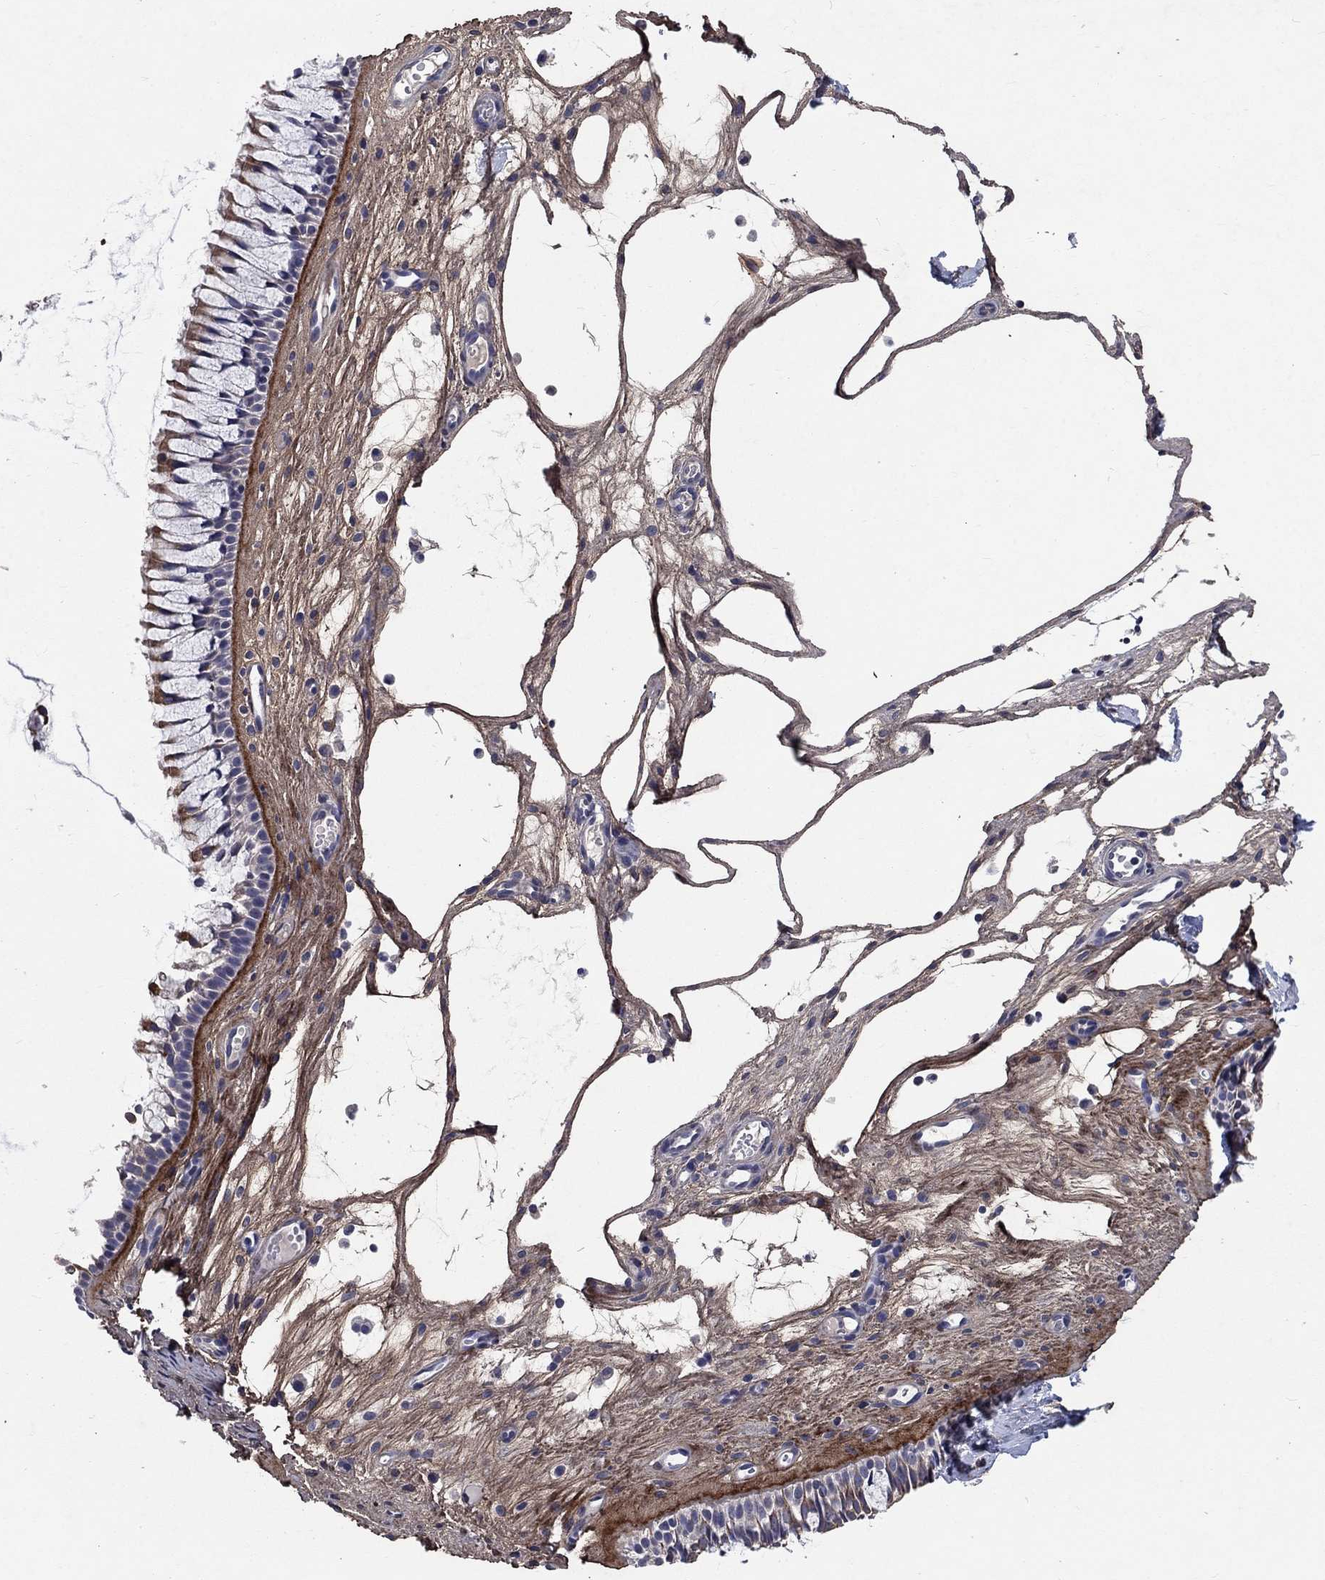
{"staining": {"intensity": "moderate", "quantity": "<25%", "location": "cytoplasmic/membranous"}, "tissue": "nasopharynx", "cell_type": "Respiratory epithelial cells", "image_type": "normal", "snomed": [{"axis": "morphology", "description": "Normal tissue, NOS"}, {"axis": "topography", "description": "Nasopharynx"}], "caption": "Human nasopharynx stained for a protein (brown) shows moderate cytoplasmic/membranous positive expression in approximately <25% of respiratory epithelial cells.", "gene": "CHST5", "patient": {"sex": "male", "age": 51}}